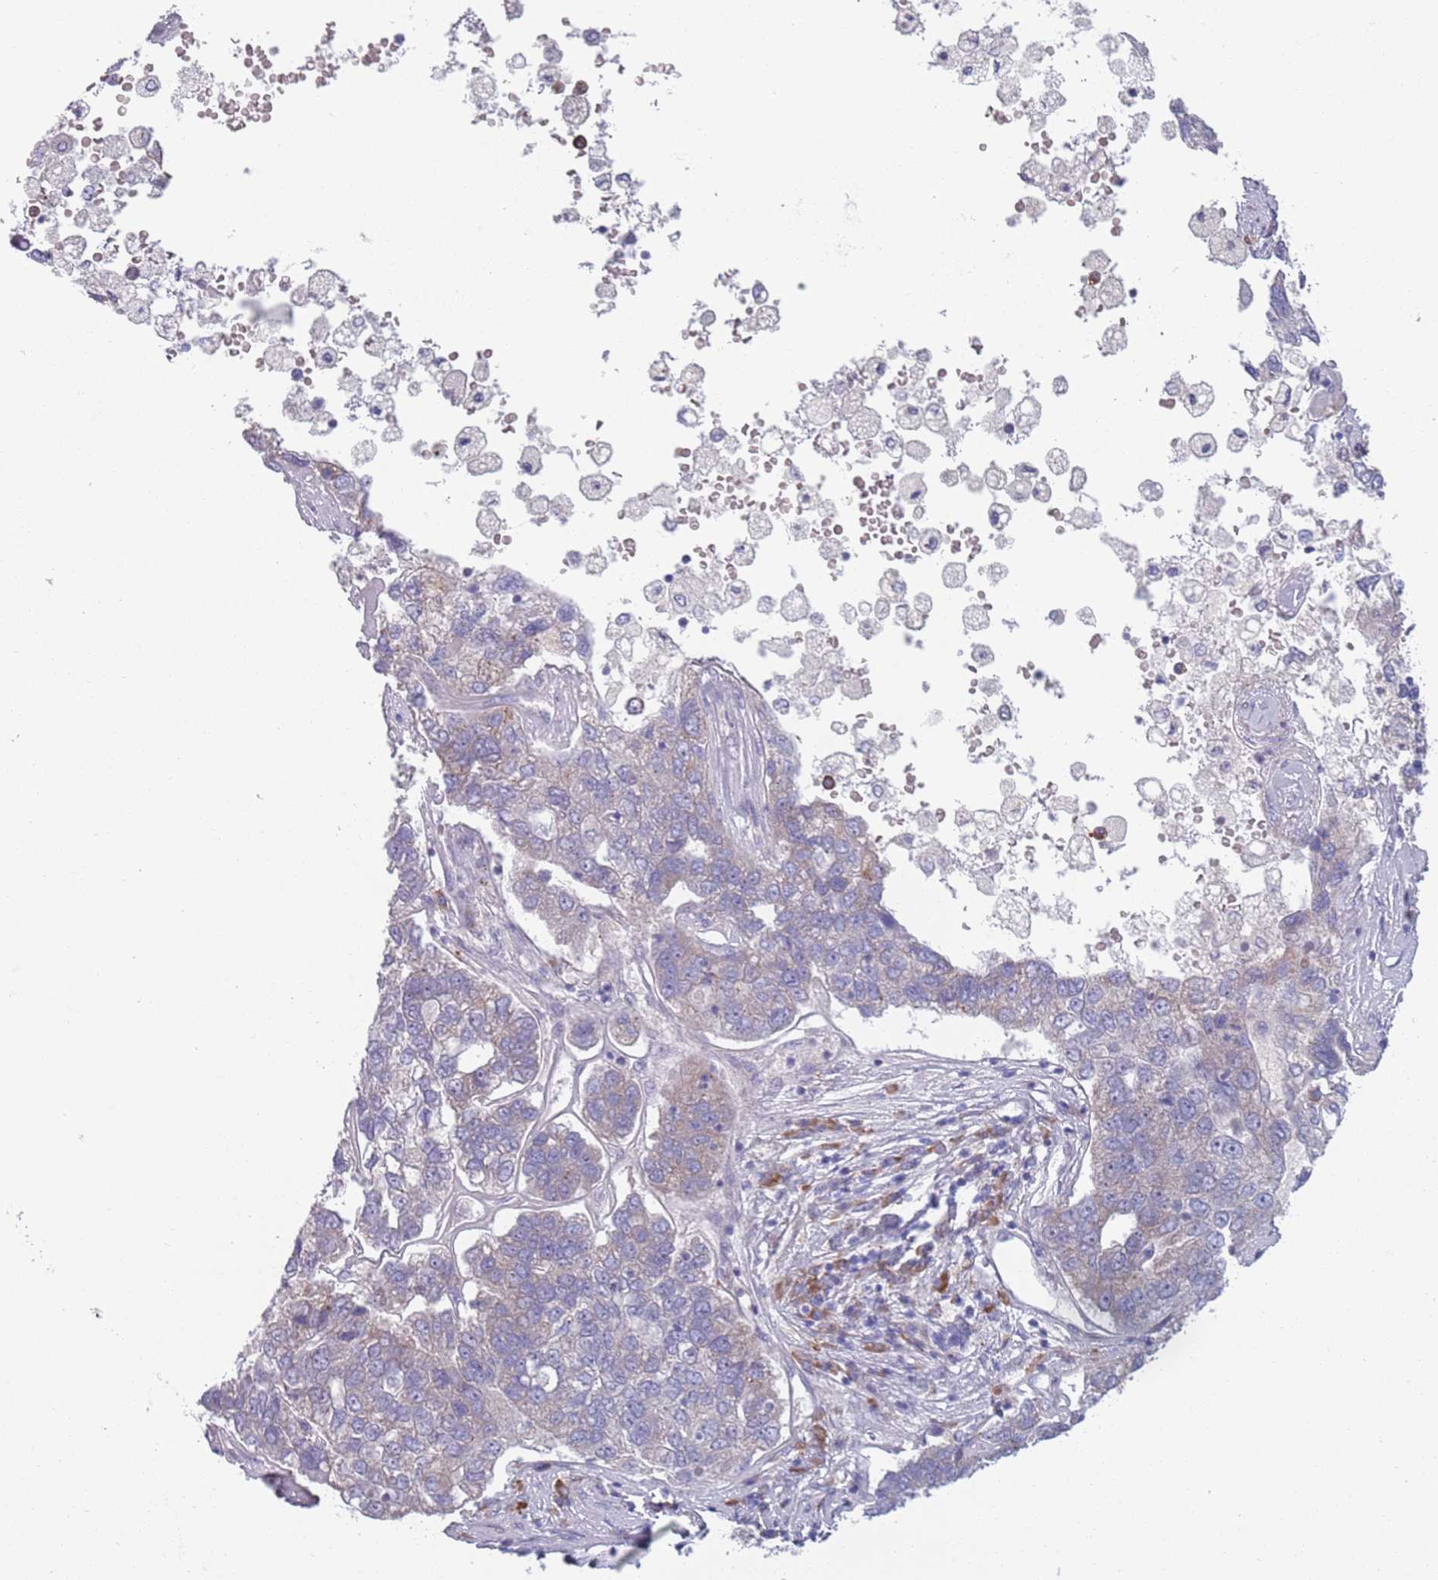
{"staining": {"intensity": "weak", "quantity": "<25%", "location": "cytoplasmic/membranous"}, "tissue": "pancreatic cancer", "cell_type": "Tumor cells", "image_type": "cancer", "snomed": [{"axis": "morphology", "description": "Adenocarcinoma, NOS"}, {"axis": "topography", "description": "Pancreas"}], "caption": "This is an IHC histopathology image of human pancreatic adenocarcinoma. There is no positivity in tumor cells.", "gene": "LTB", "patient": {"sex": "female", "age": 61}}